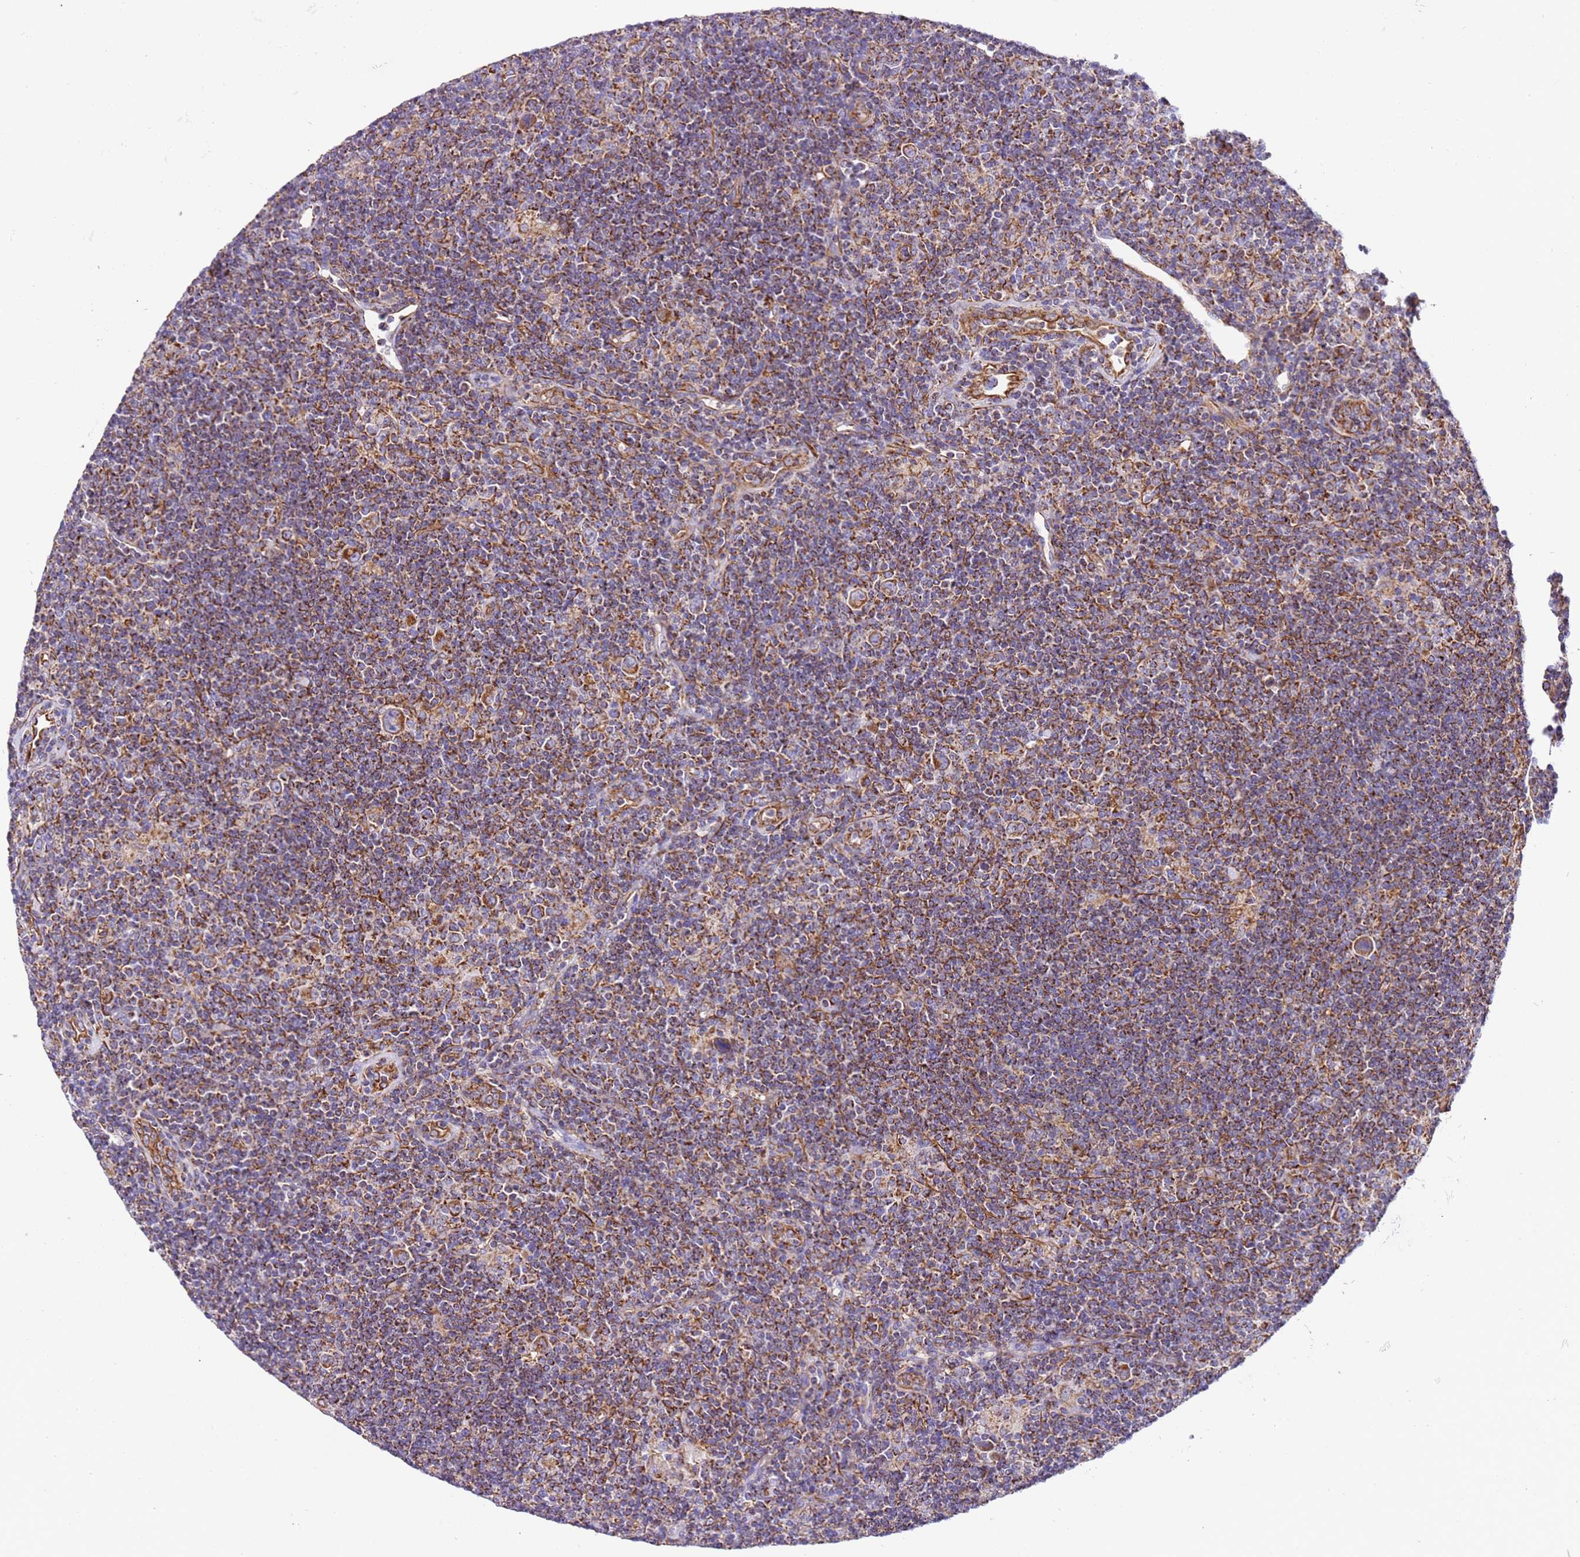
{"staining": {"intensity": "moderate", "quantity": ">75%", "location": "cytoplasmic/membranous"}, "tissue": "lymphoma", "cell_type": "Tumor cells", "image_type": "cancer", "snomed": [{"axis": "morphology", "description": "Hodgkin's disease, NOS"}, {"axis": "topography", "description": "Lymph node"}], "caption": "Immunohistochemical staining of human lymphoma displays moderate cytoplasmic/membranous protein staining in about >75% of tumor cells.", "gene": "MRPL20", "patient": {"sex": "female", "age": 57}}